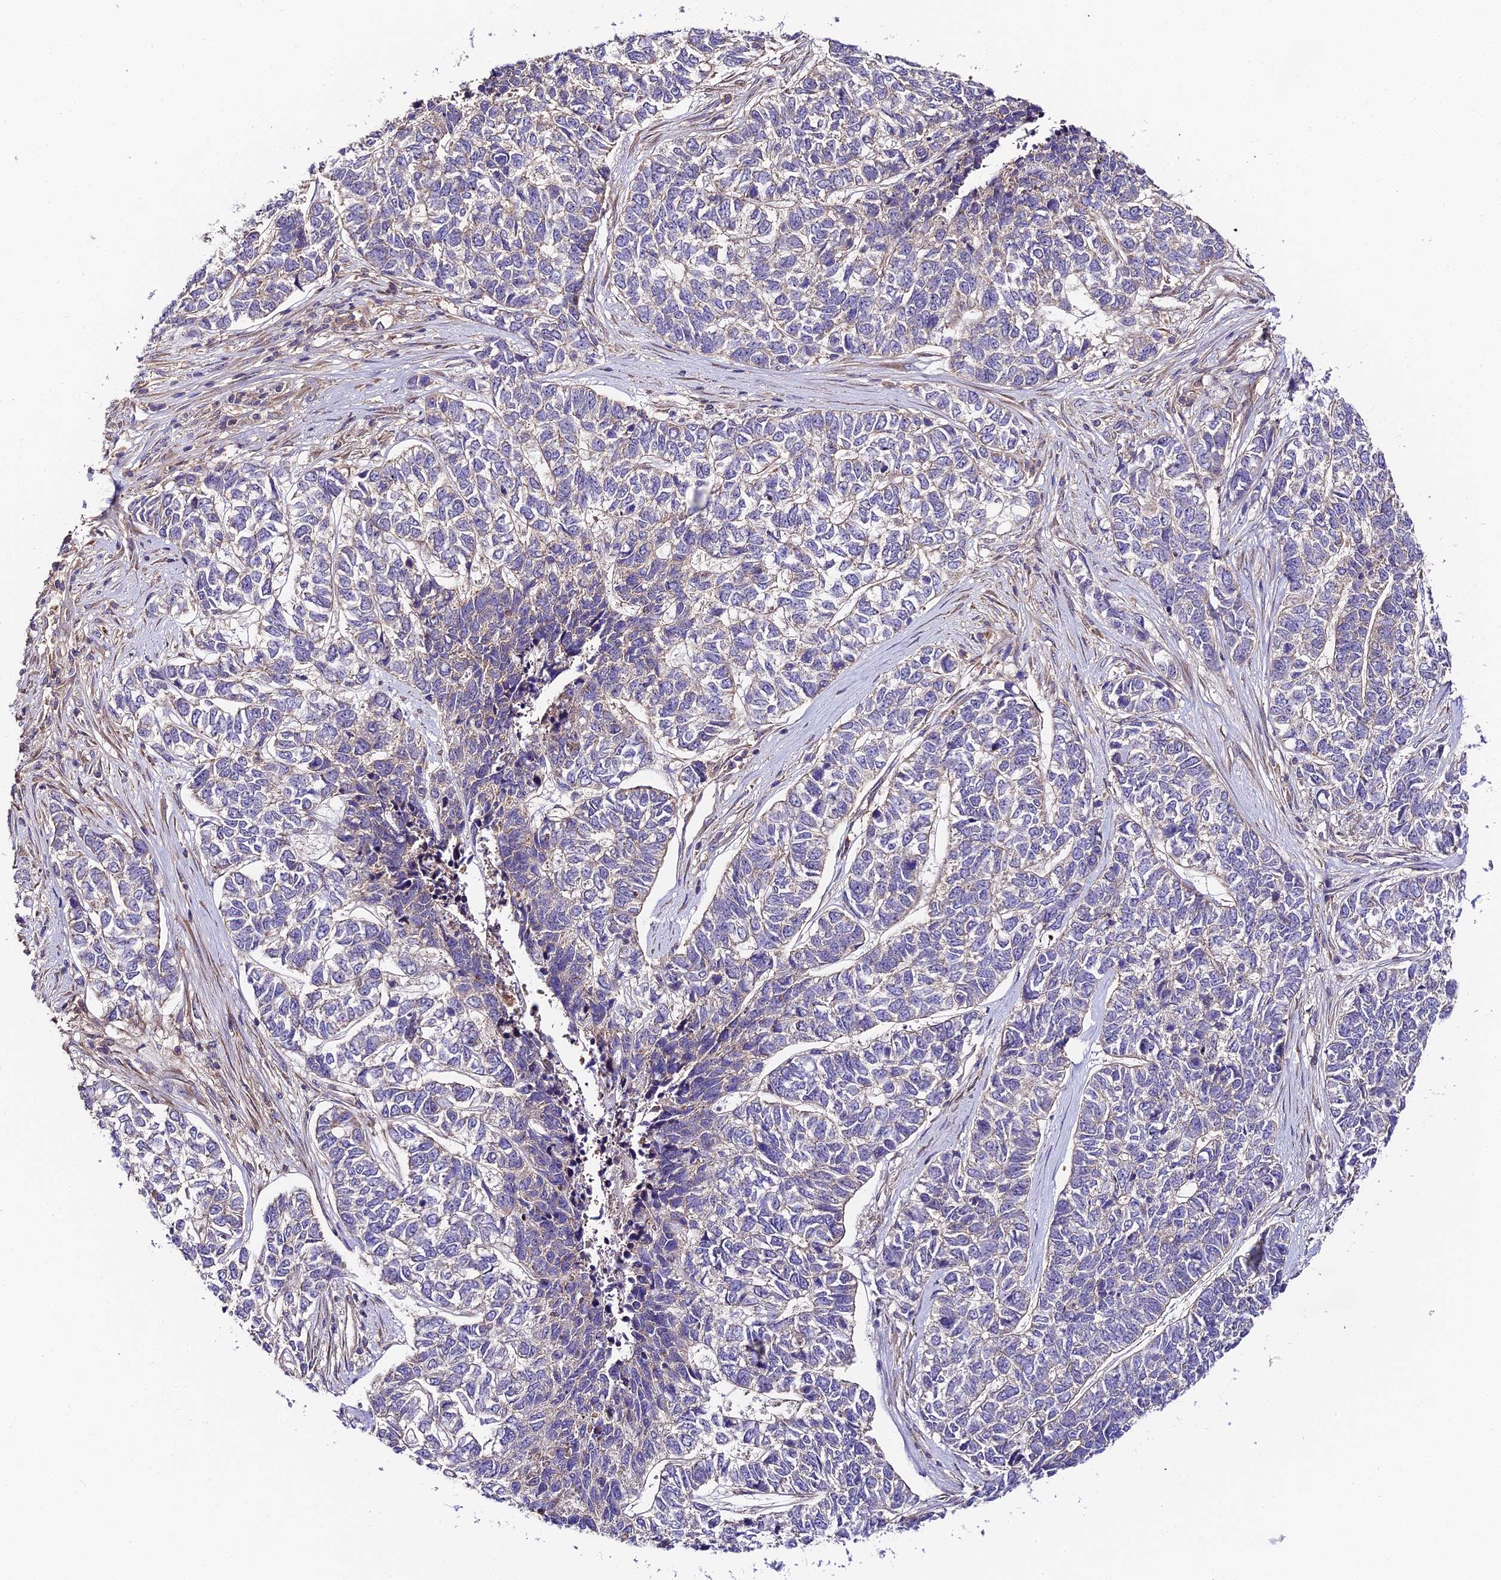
{"staining": {"intensity": "negative", "quantity": "none", "location": "none"}, "tissue": "skin cancer", "cell_type": "Tumor cells", "image_type": "cancer", "snomed": [{"axis": "morphology", "description": "Basal cell carcinoma"}, {"axis": "topography", "description": "Skin"}], "caption": "Image shows no significant protein positivity in tumor cells of skin cancer.", "gene": "C3orf20", "patient": {"sex": "female", "age": 65}}